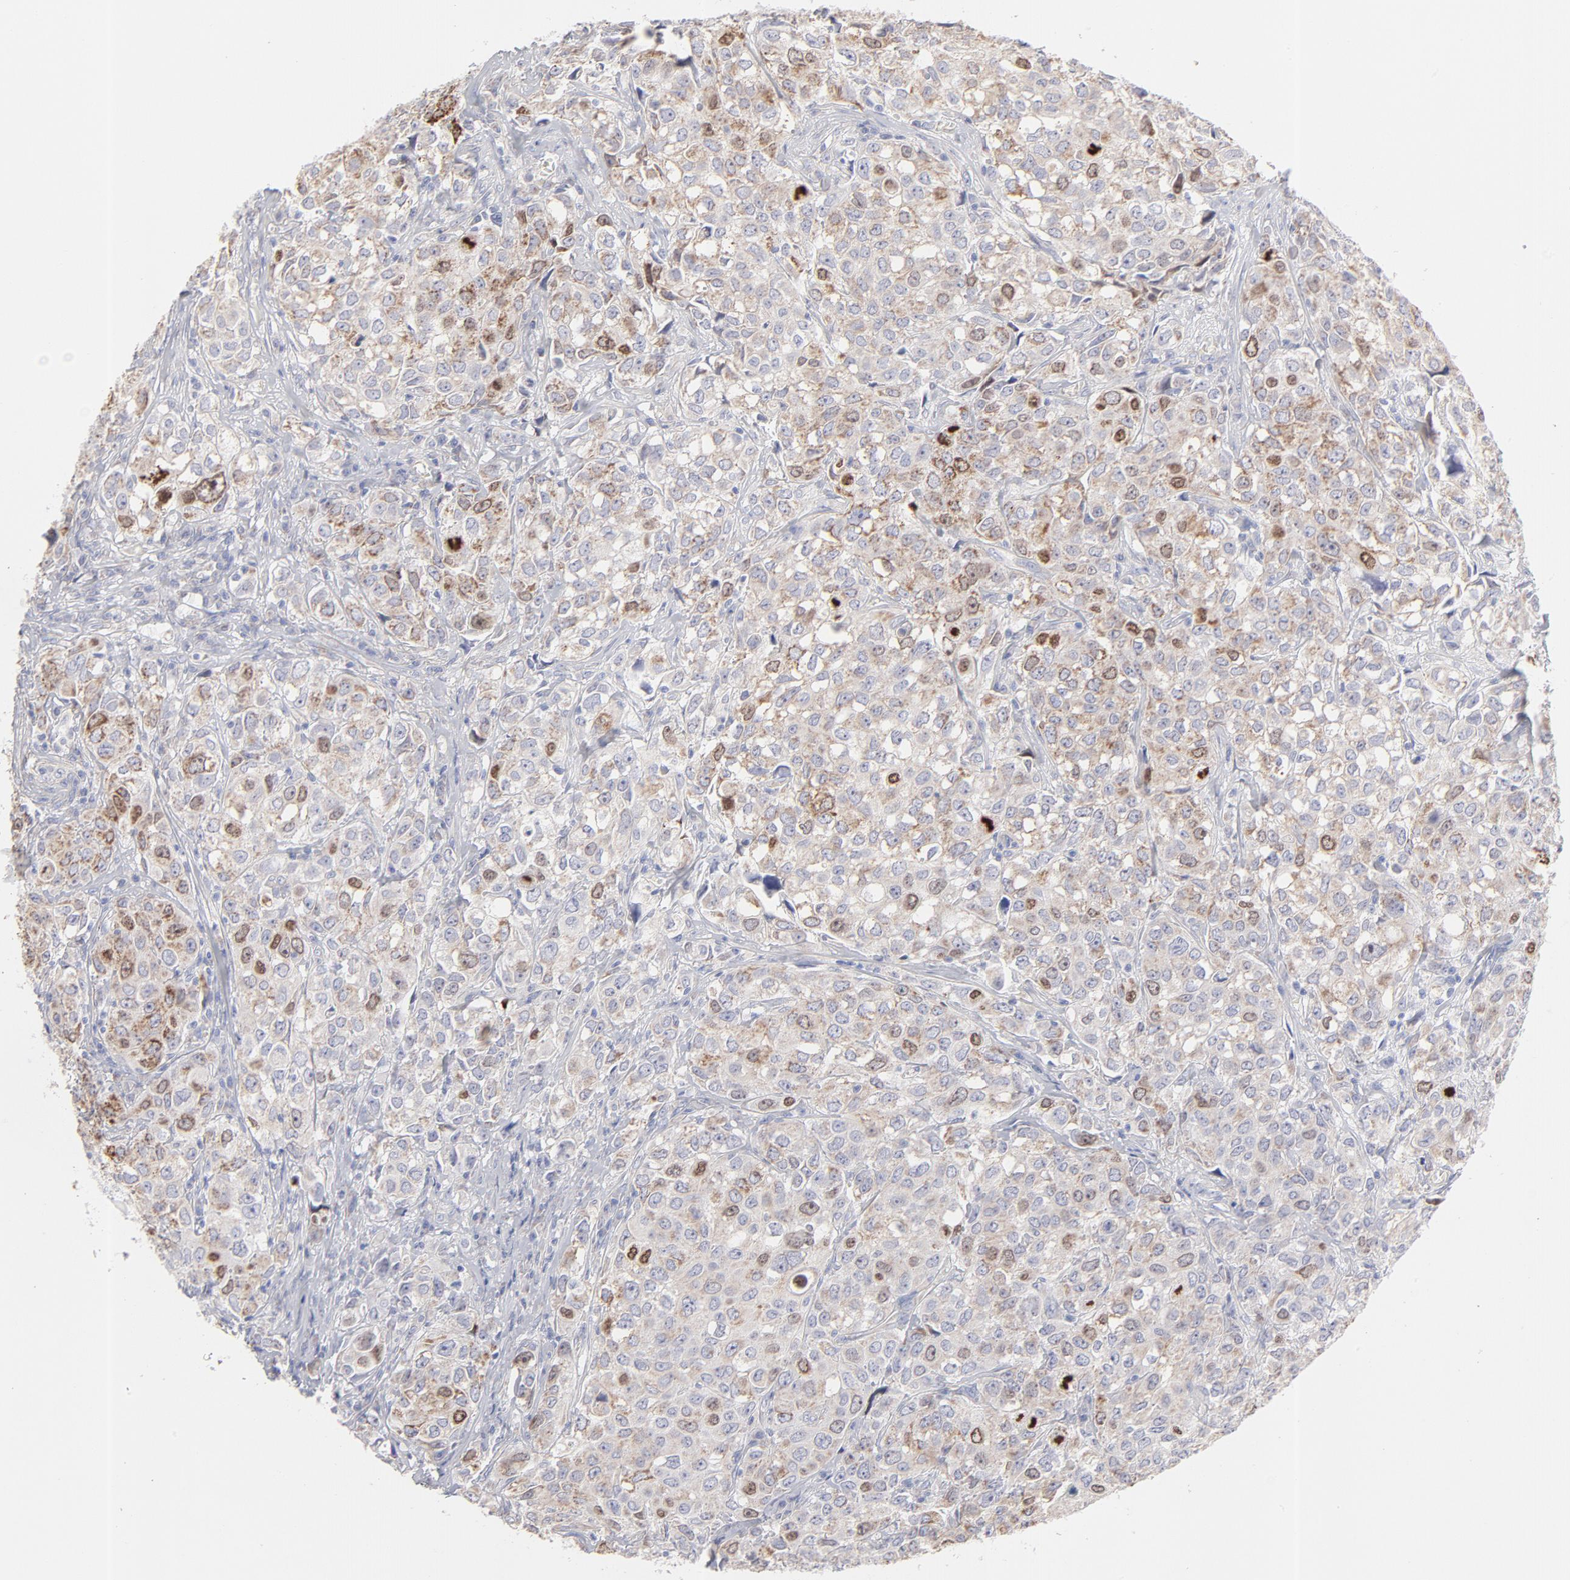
{"staining": {"intensity": "moderate", "quantity": ">75%", "location": "cytoplasmic/membranous"}, "tissue": "urothelial cancer", "cell_type": "Tumor cells", "image_type": "cancer", "snomed": [{"axis": "morphology", "description": "Urothelial carcinoma, High grade"}, {"axis": "topography", "description": "Urinary bladder"}], "caption": "About >75% of tumor cells in human urothelial cancer demonstrate moderate cytoplasmic/membranous protein positivity as visualized by brown immunohistochemical staining.", "gene": "TST", "patient": {"sex": "female", "age": 75}}